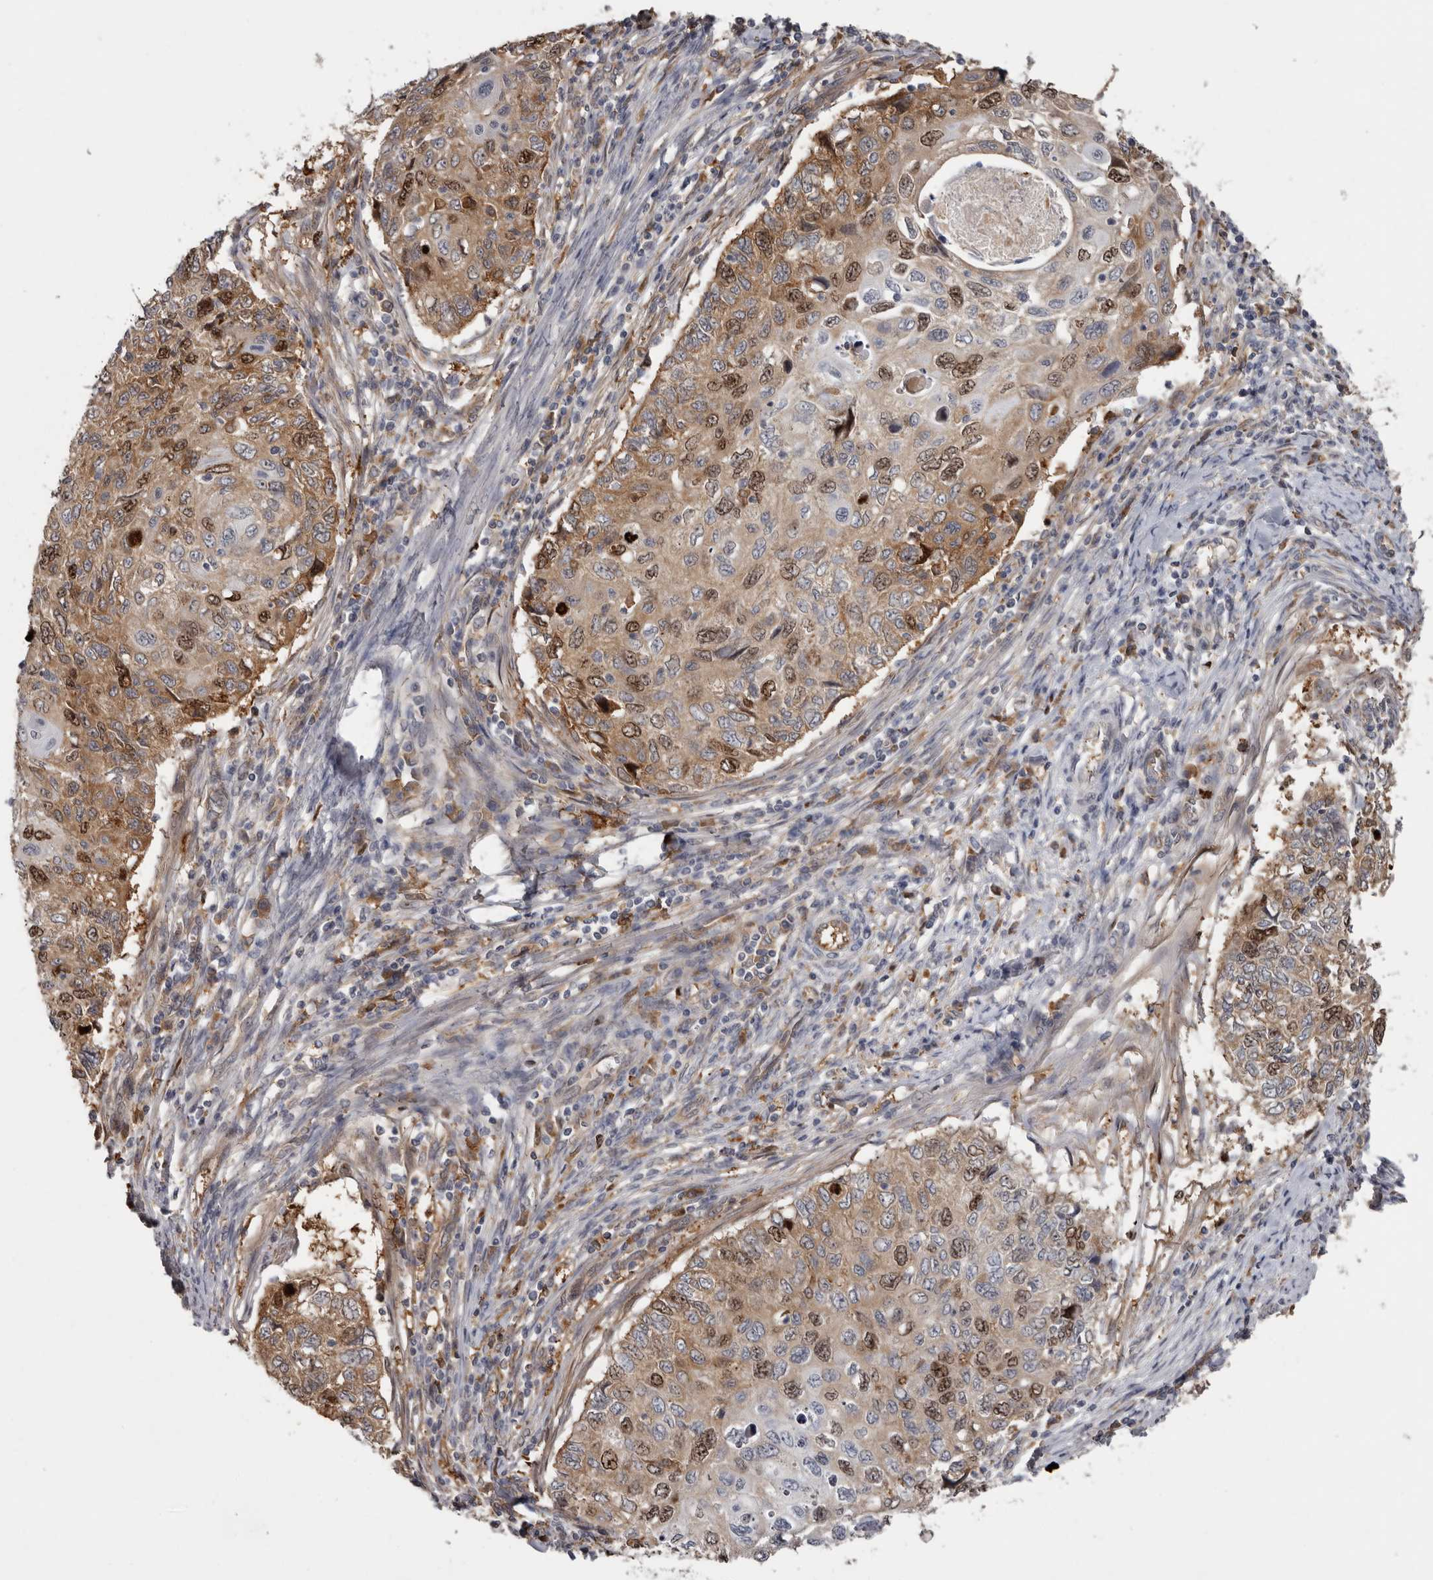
{"staining": {"intensity": "moderate", "quantity": "25%-75%", "location": "nuclear"}, "tissue": "cervical cancer", "cell_type": "Tumor cells", "image_type": "cancer", "snomed": [{"axis": "morphology", "description": "Squamous cell carcinoma, NOS"}, {"axis": "topography", "description": "Cervix"}], "caption": "Protein staining reveals moderate nuclear positivity in approximately 25%-75% of tumor cells in cervical squamous cell carcinoma.", "gene": "CDCA8", "patient": {"sex": "female", "age": 70}}